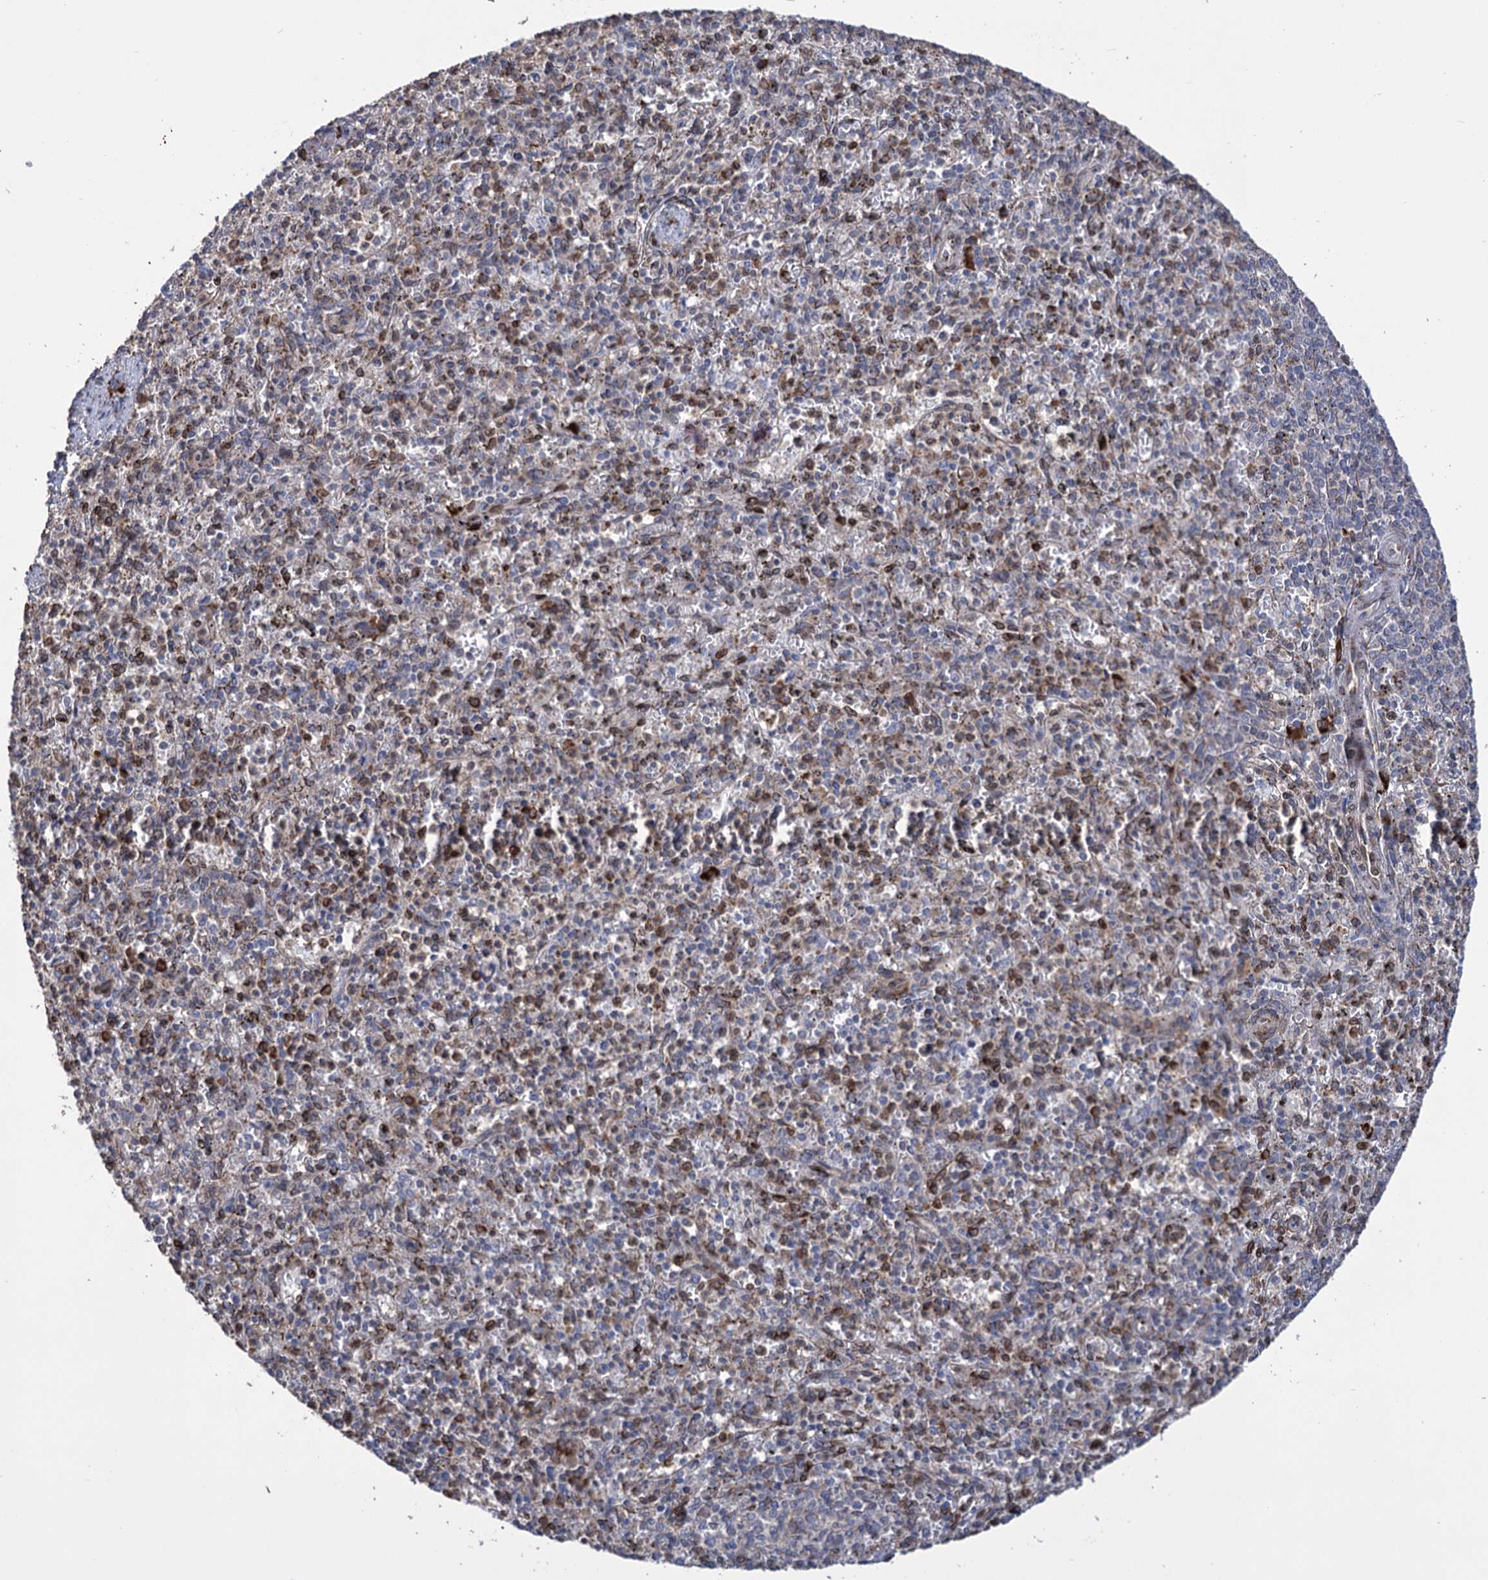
{"staining": {"intensity": "strong", "quantity": "25%-75%", "location": "cytoplasmic/membranous"}, "tissue": "spleen", "cell_type": "Cells in red pulp", "image_type": "normal", "snomed": [{"axis": "morphology", "description": "Normal tissue, NOS"}, {"axis": "topography", "description": "Spleen"}], "caption": "Cells in red pulp reveal high levels of strong cytoplasmic/membranous expression in approximately 25%-75% of cells in normal human spleen. (Brightfield microscopy of DAB IHC at high magnification).", "gene": "CDAN1", "patient": {"sex": "male", "age": 72}}